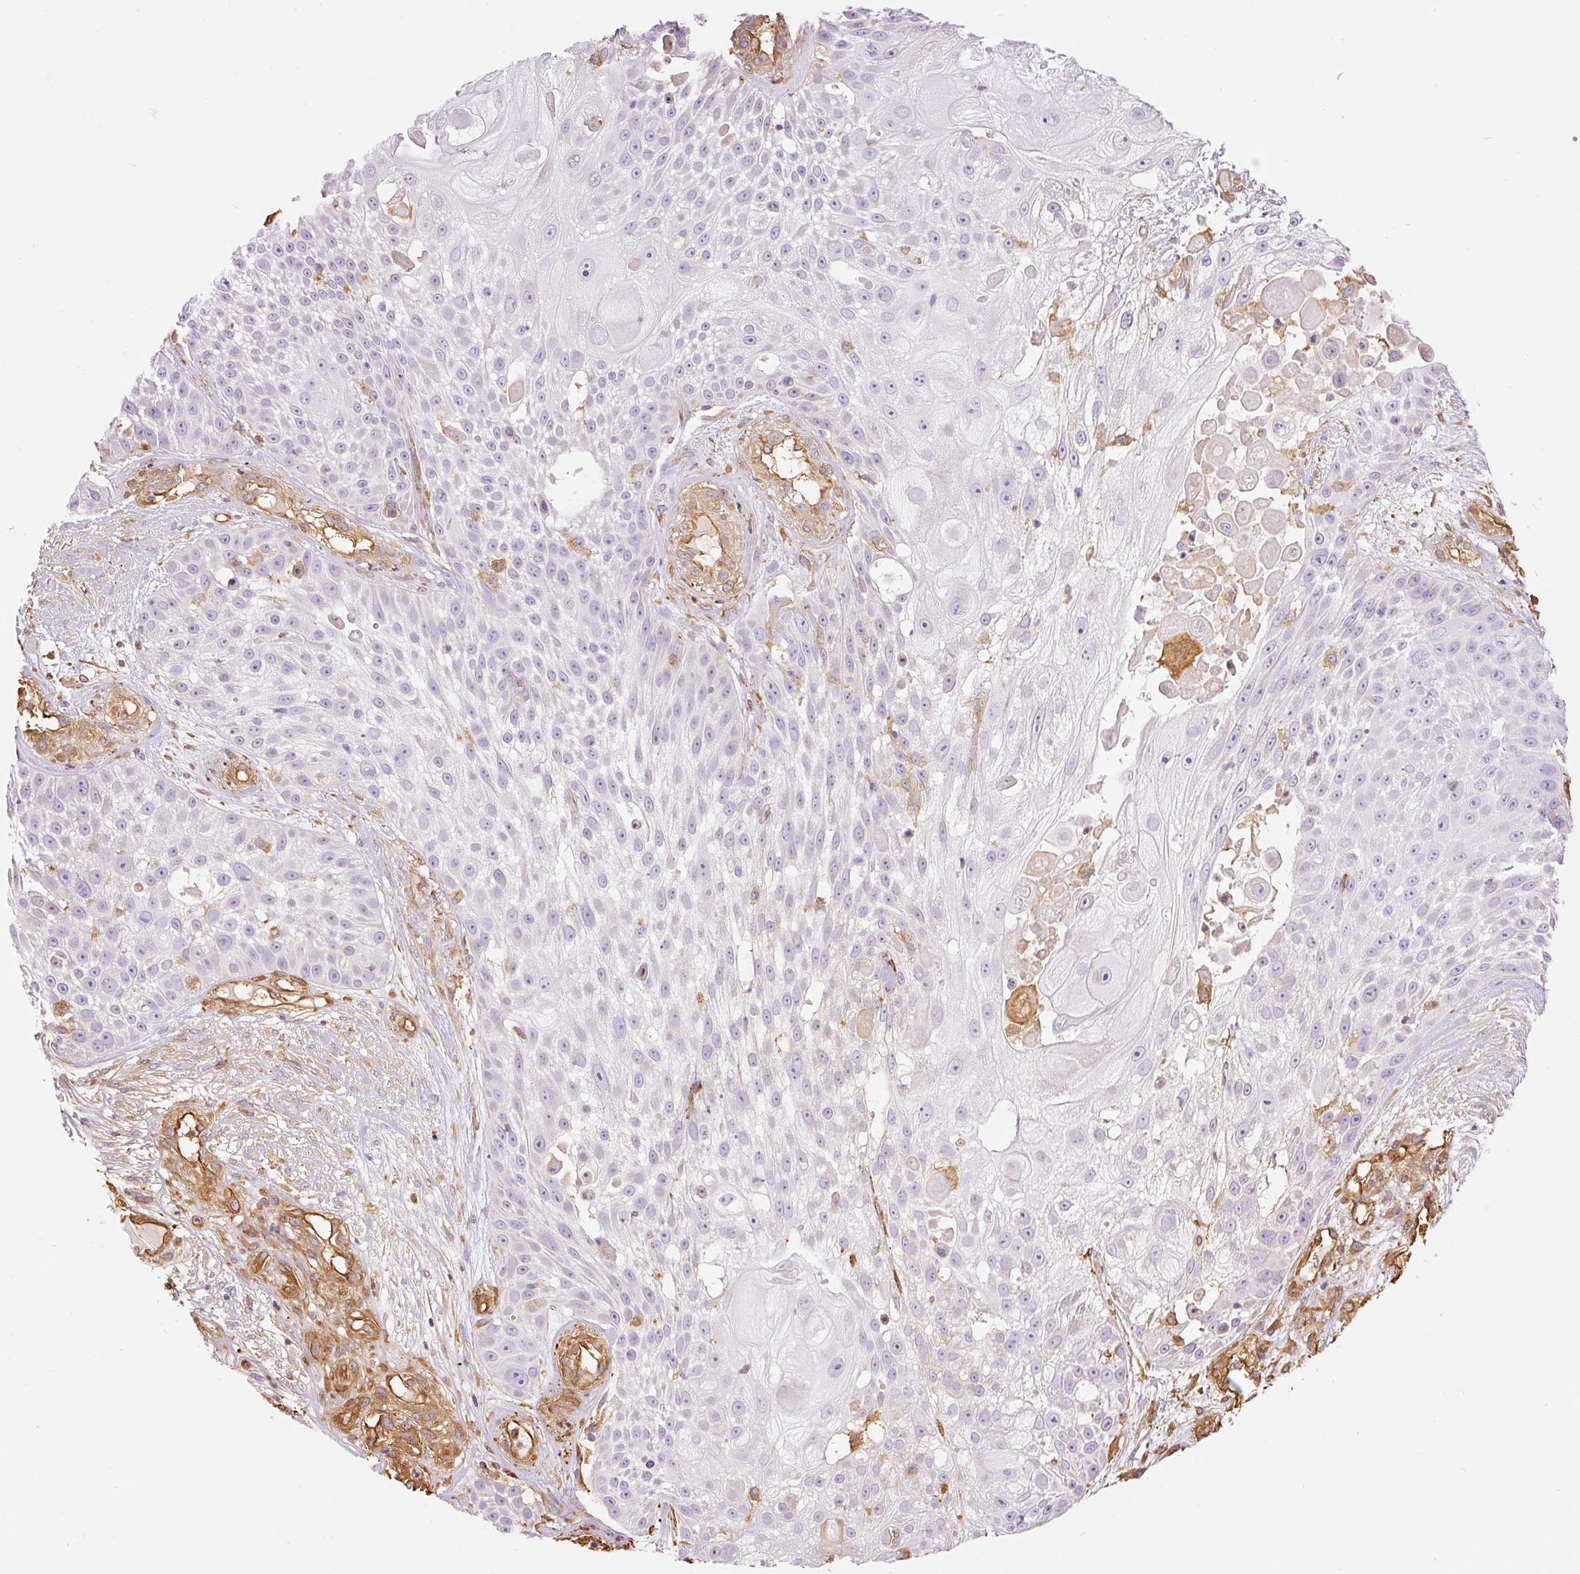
{"staining": {"intensity": "negative", "quantity": "none", "location": "none"}, "tissue": "skin cancer", "cell_type": "Tumor cells", "image_type": "cancer", "snomed": [{"axis": "morphology", "description": "Squamous cell carcinoma, NOS"}, {"axis": "topography", "description": "Skin"}], "caption": "Skin cancer (squamous cell carcinoma) stained for a protein using immunohistochemistry demonstrates no expression tumor cells.", "gene": "IL10RB", "patient": {"sex": "female", "age": 86}}